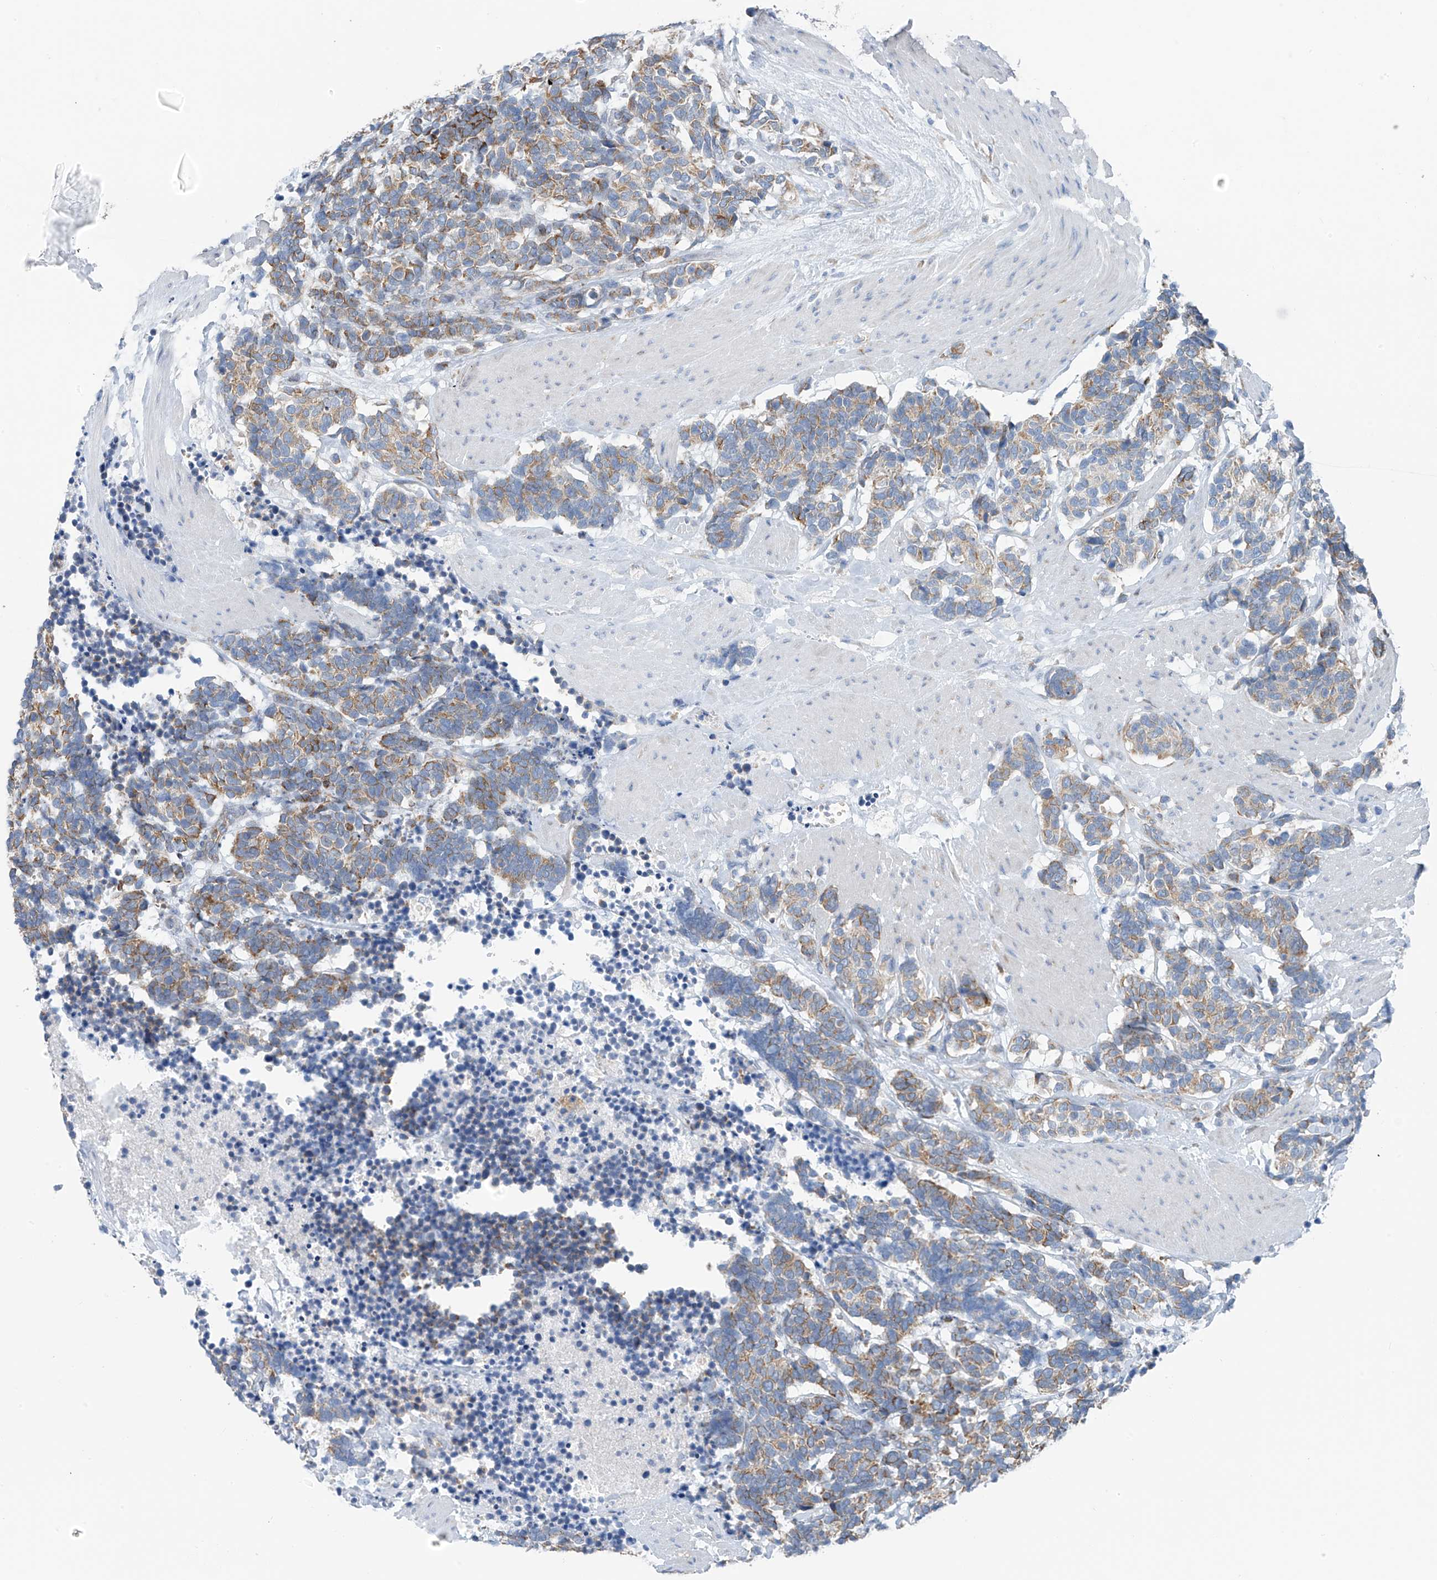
{"staining": {"intensity": "moderate", "quantity": "25%-75%", "location": "cytoplasmic/membranous"}, "tissue": "carcinoid", "cell_type": "Tumor cells", "image_type": "cancer", "snomed": [{"axis": "morphology", "description": "Carcinoma, NOS"}, {"axis": "morphology", "description": "Carcinoid, malignant, NOS"}, {"axis": "topography", "description": "Urinary bladder"}], "caption": "Carcinoid stained with immunohistochemistry reveals moderate cytoplasmic/membranous positivity in approximately 25%-75% of tumor cells.", "gene": "RCN2", "patient": {"sex": "male", "age": 57}}